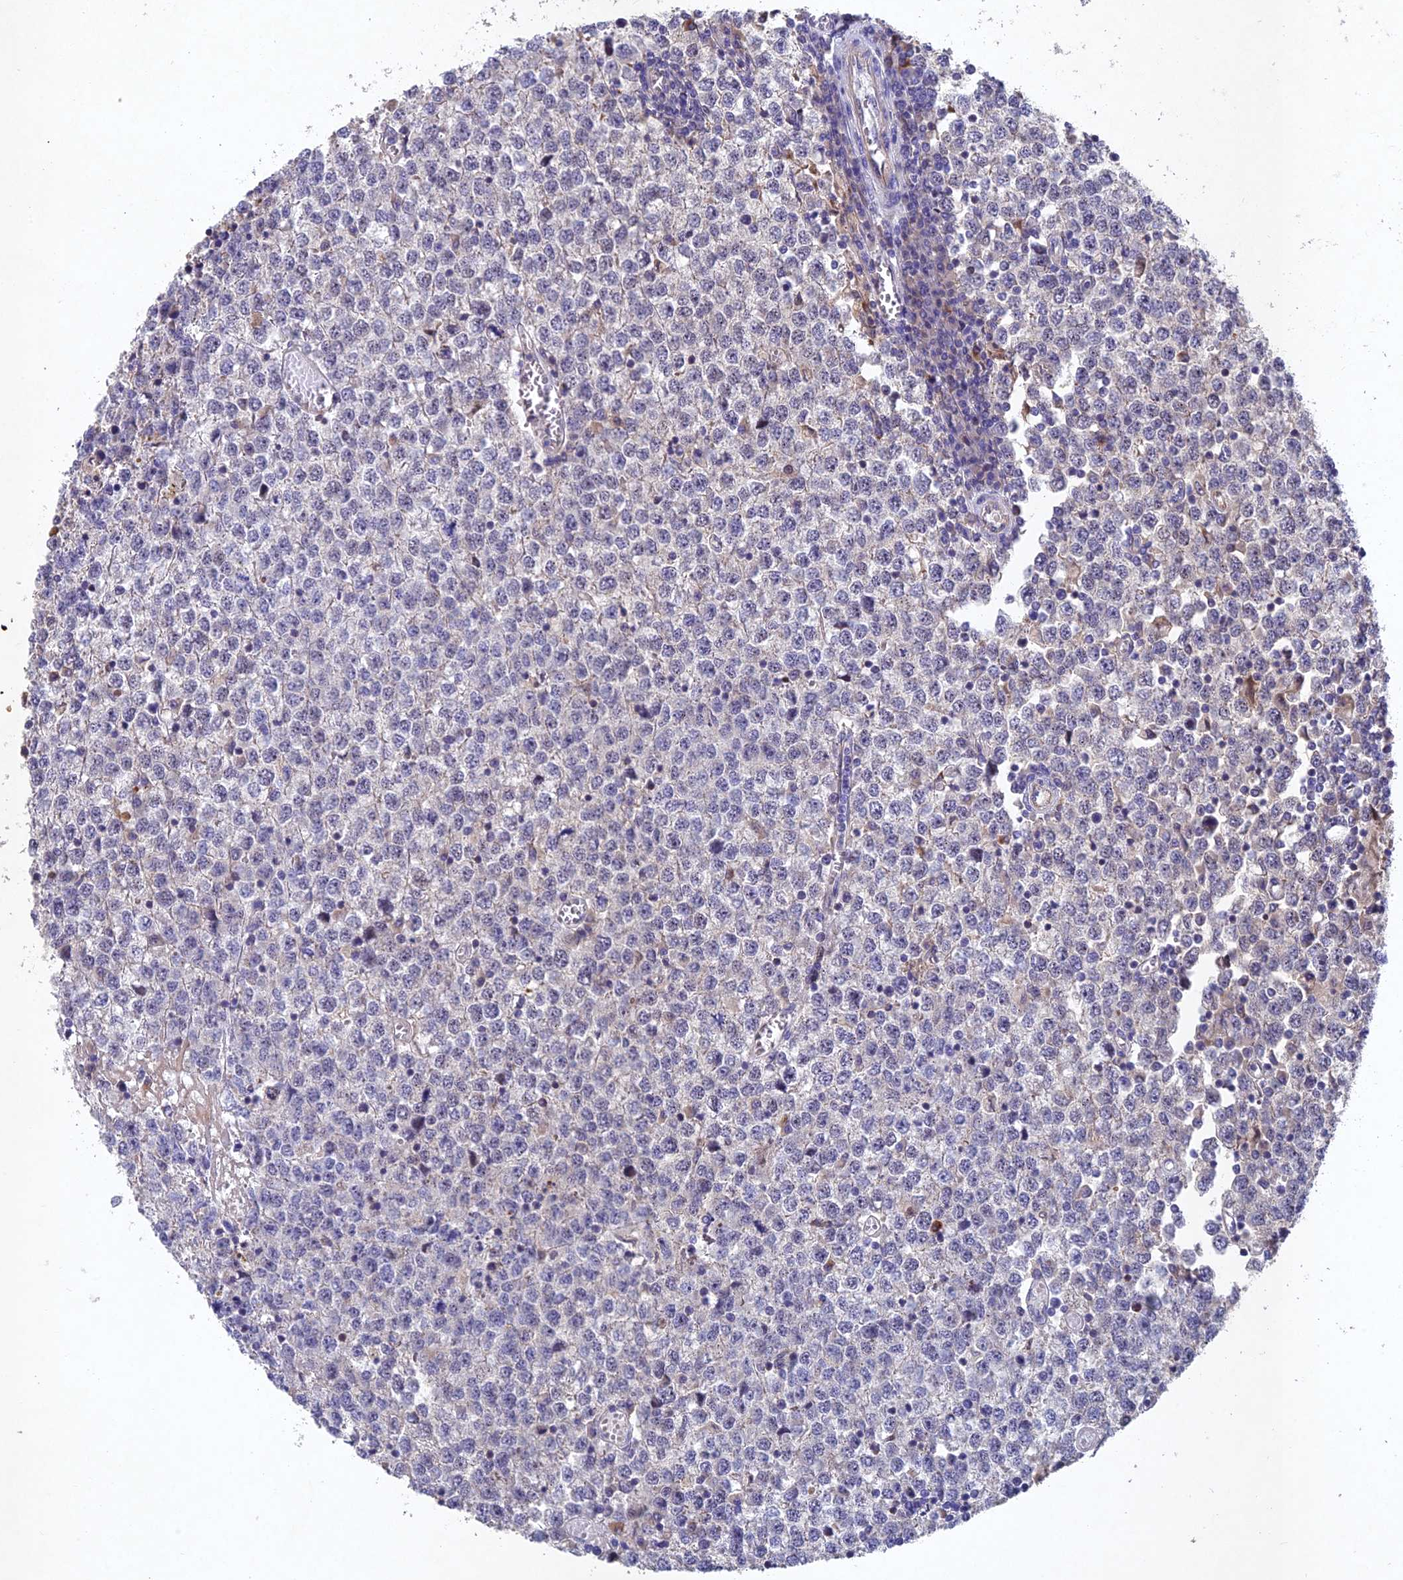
{"staining": {"intensity": "negative", "quantity": "none", "location": "none"}, "tissue": "testis cancer", "cell_type": "Tumor cells", "image_type": "cancer", "snomed": [{"axis": "morphology", "description": "Seminoma, NOS"}, {"axis": "topography", "description": "Testis"}], "caption": "This micrograph is of seminoma (testis) stained with immunohistochemistry to label a protein in brown with the nuclei are counter-stained blue. There is no positivity in tumor cells. (Stains: DAB (3,3'-diaminobenzidine) immunohistochemistry (IHC) with hematoxylin counter stain, Microscopy: brightfield microscopy at high magnification).", "gene": "NSMCE1", "patient": {"sex": "male", "age": 65}}